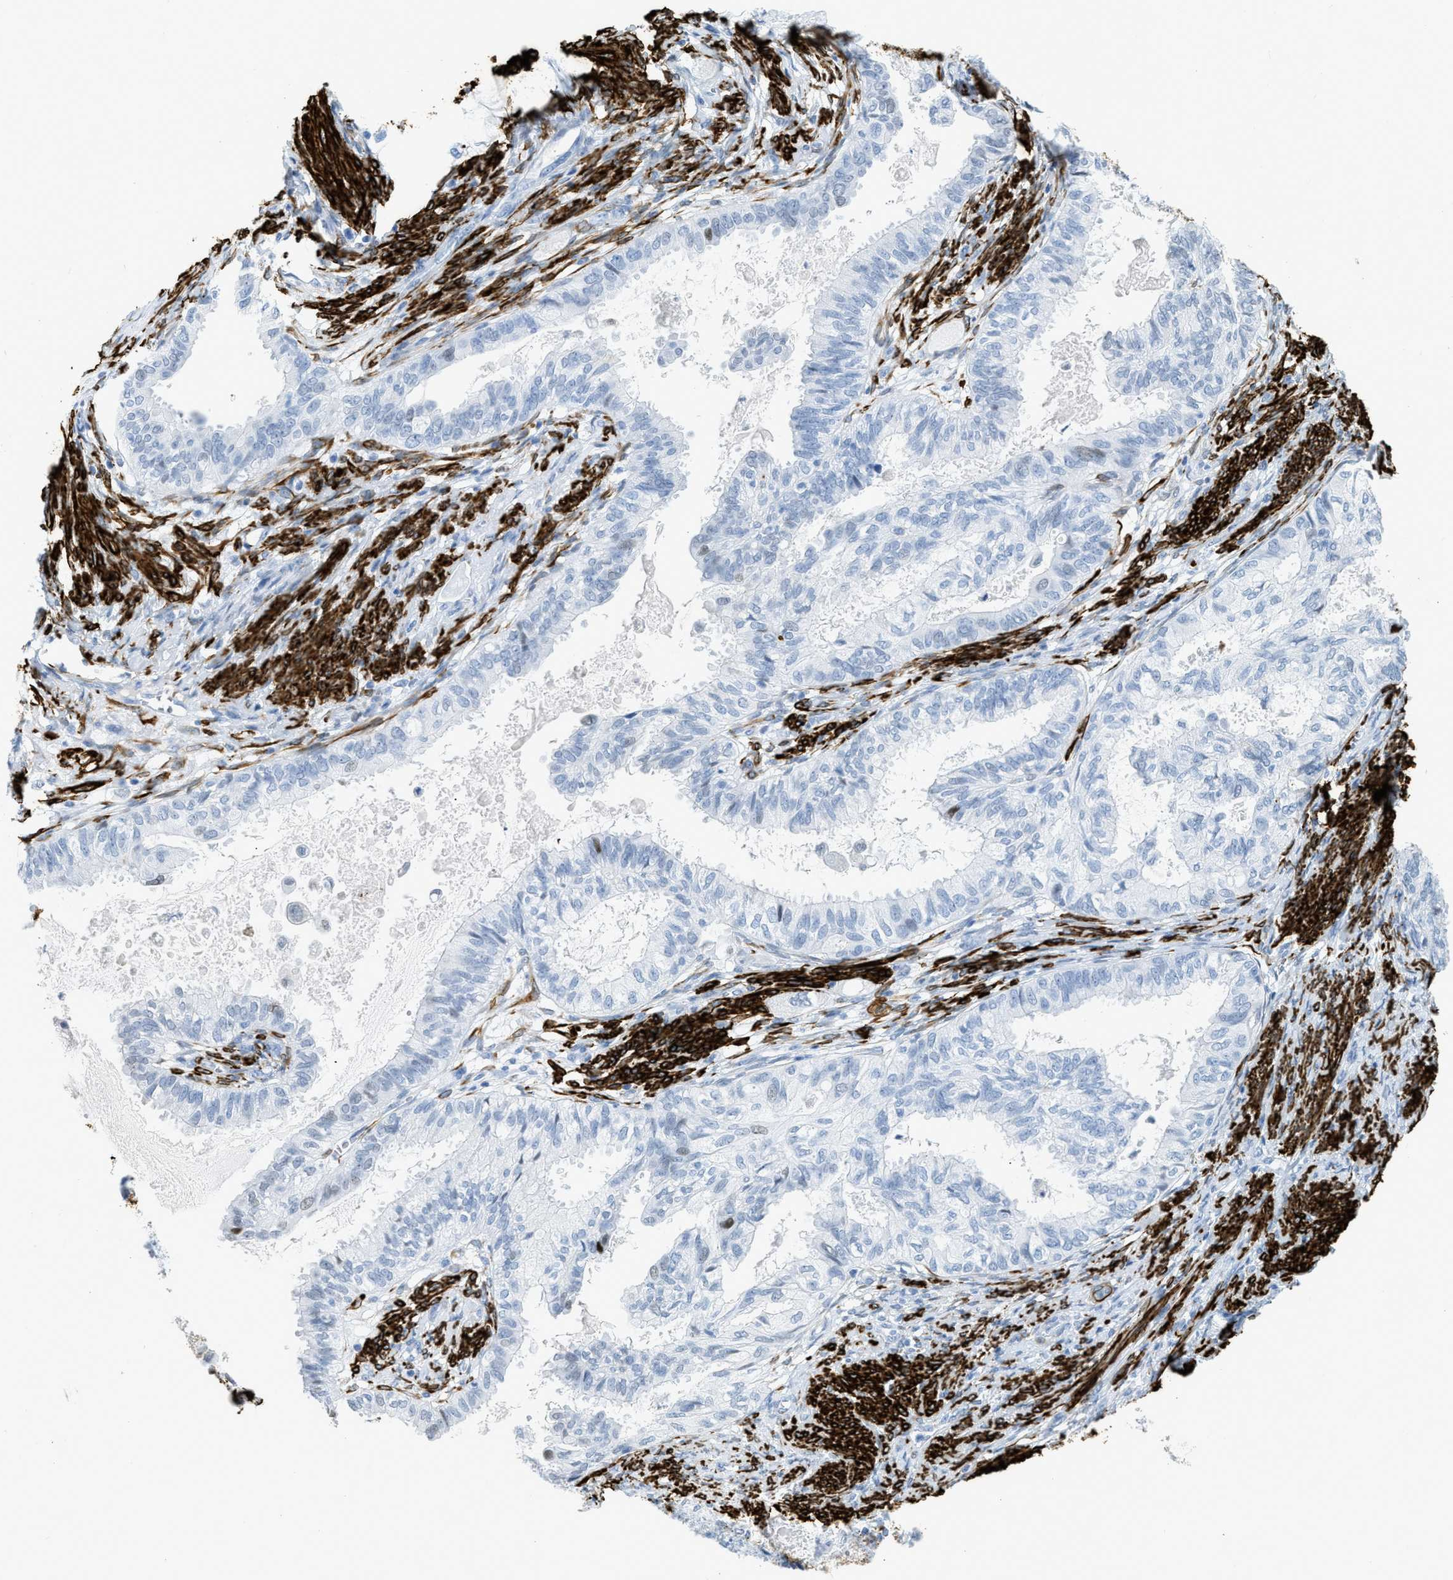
{"staining": {"intensity": "negative", "quantity": "none", "location": "none"}, "tissue": "cervical cancer", "cell_type": "Tumor cells", "image_type": "cancer", "snomed": [{"axis": "morphology", "description": "Normal tissue, NOS"}, {"axis": "morphology", "description": "Adenocarcinoma, NOS"}, {"axis": "topography", "description": "Cervix"}, {"axis": "topography", "description": "Endometrium"}], "caption": "IHC photomicrograph of neoplastic tissue: adenocarcinoma (cervical) stained with DAB (3,3'-diaminobenzidine) shows no significant protein staining in tumor cells.", "gene": "DES", "patient": {"sex": "female", "age": 86}}